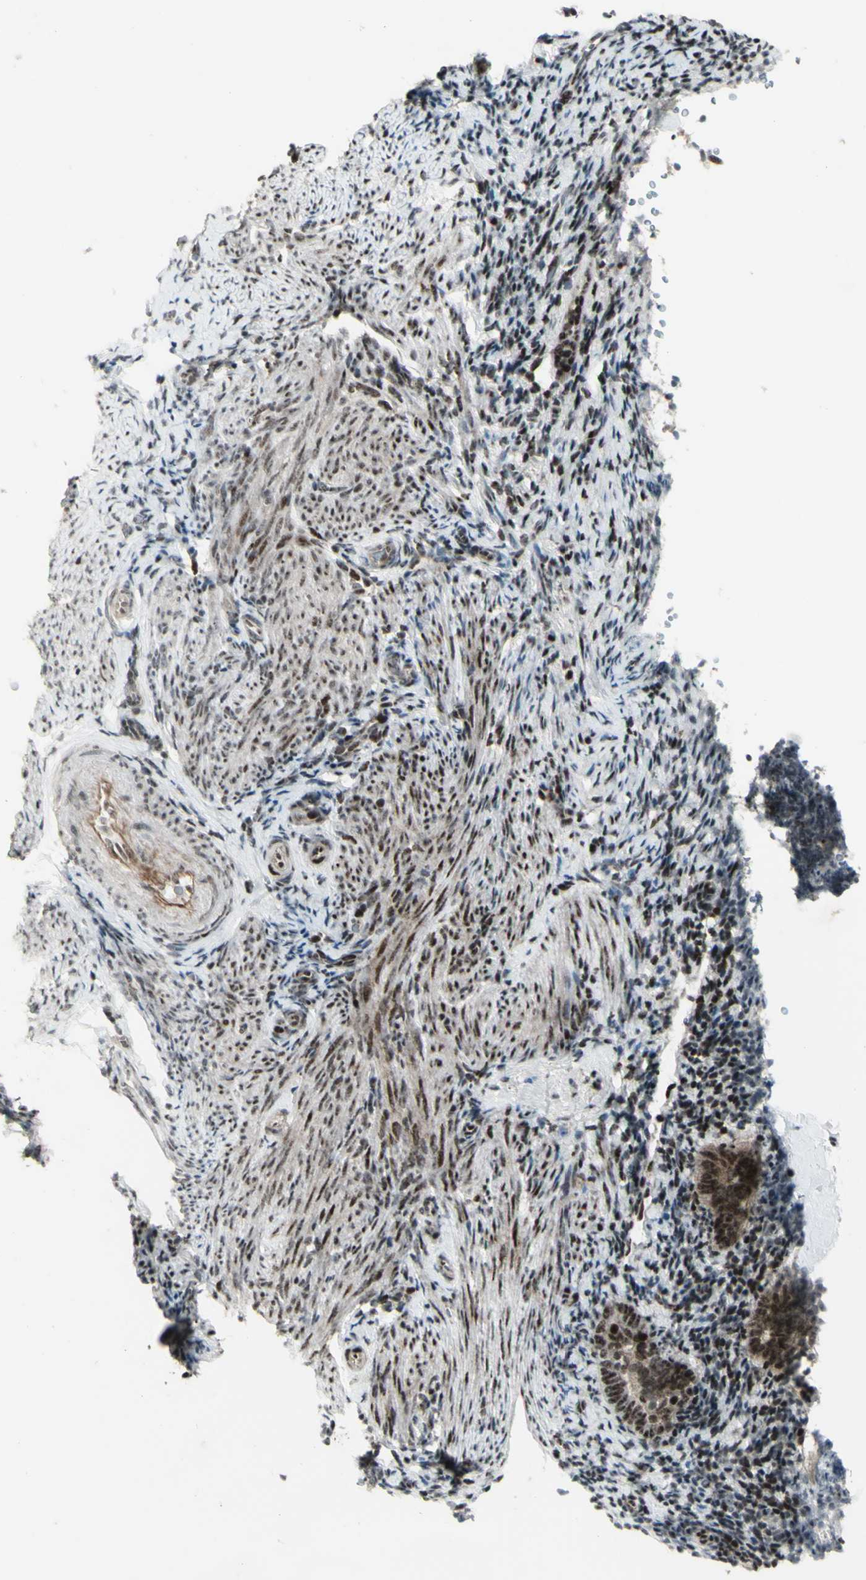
{"staining": {"intensity": "strong", "quantity": "25%-75%", "location": "nuclear"}, "tissue": "endometrium", "cell_type": "Cells in endometrial stroma", "image_type": "normal", "snomed": [{"axis": "morphology", "description": "Normal tissue, NOS"}, {"axis": "topography", "description": "Endometrium"}], "caption": "Immunohistochemical staining of unremarkable human endometrium reveals 25%-75% levels of strong nuclear protein positivity in about 25%-75% of cells in endometrial stroma.", "gene": "SUPT6H", "patient": {"sex": "female", "age": 51}}